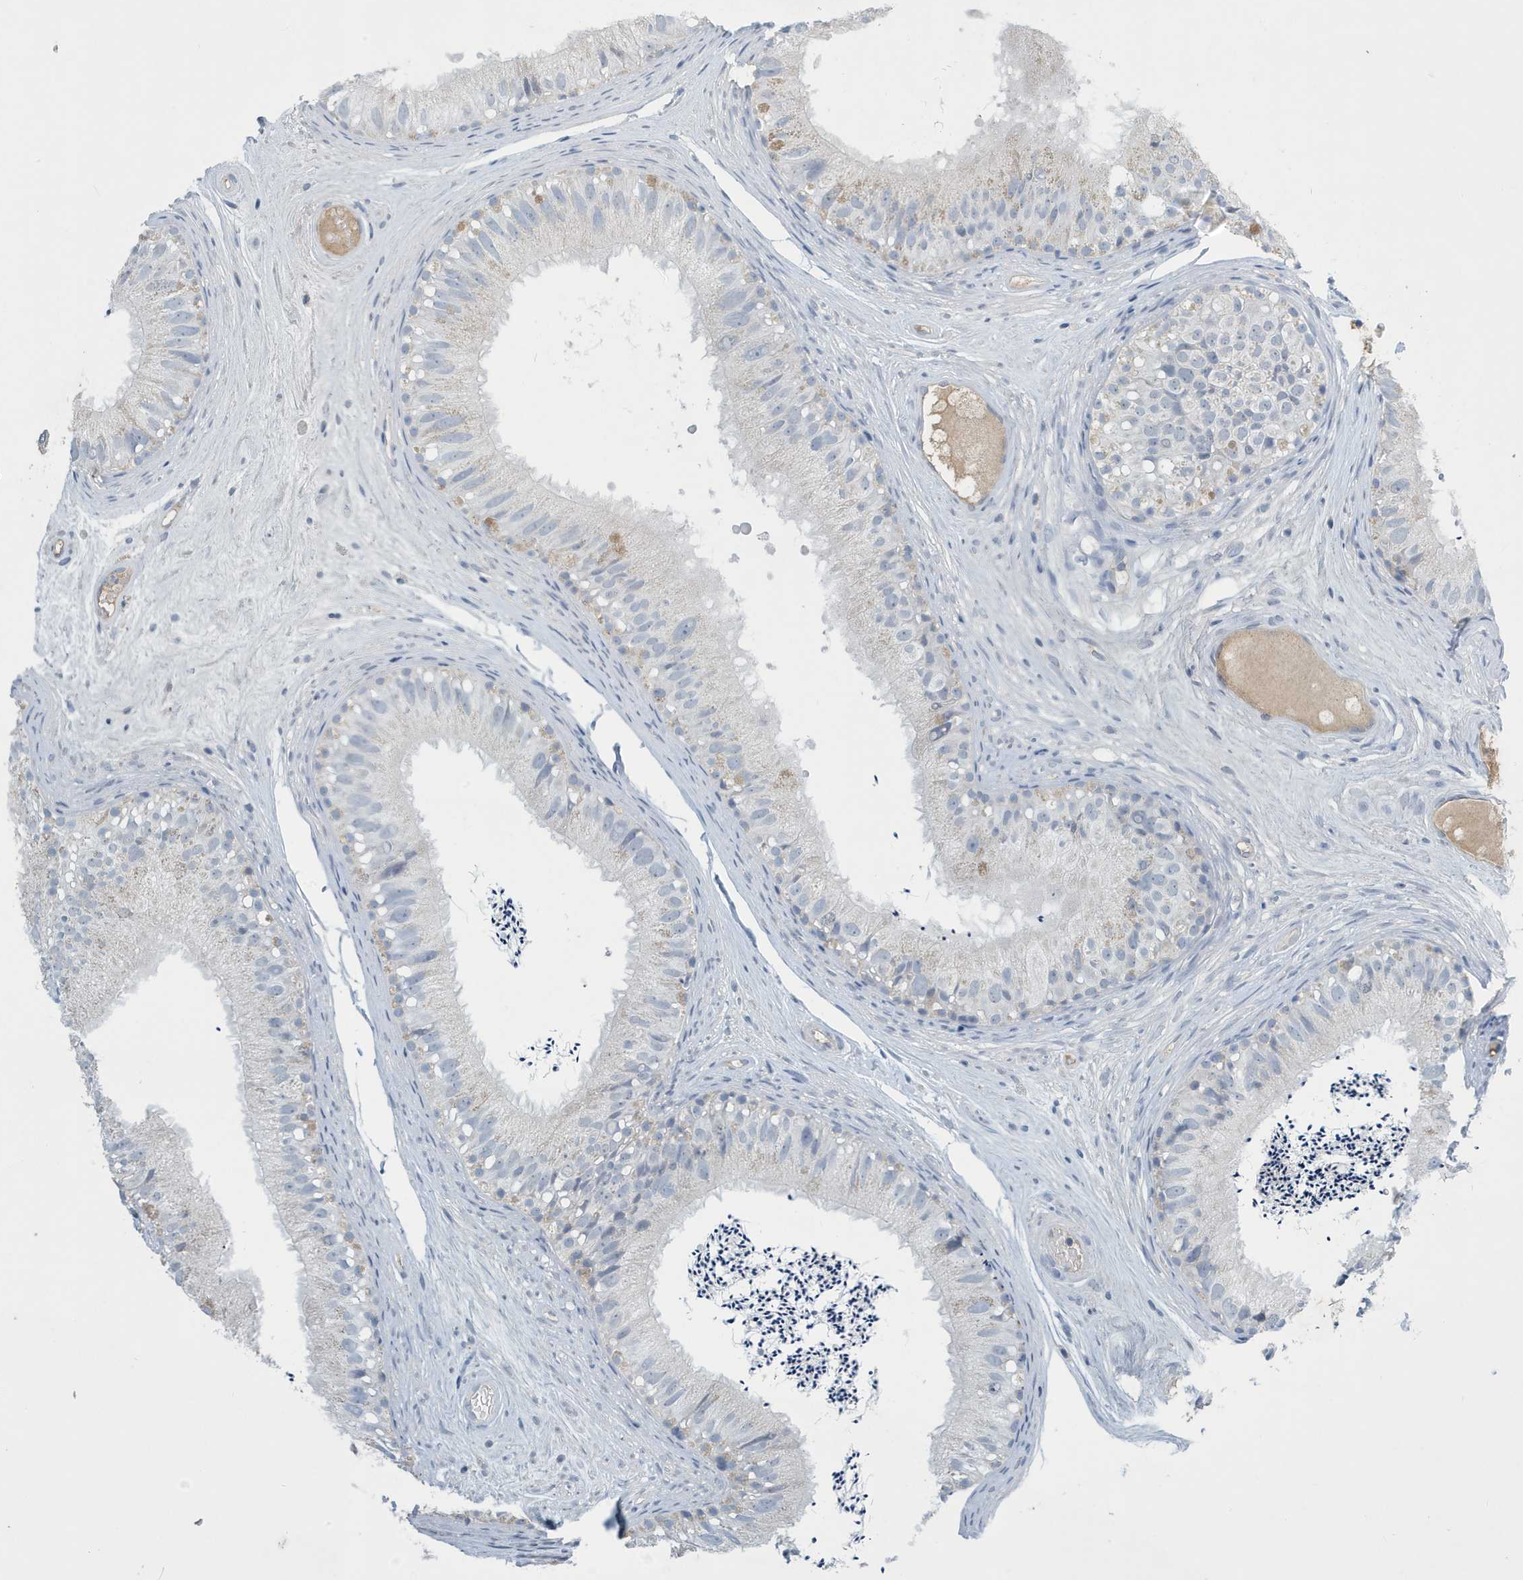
{"staining": {"intensity": "negative", "quantity": "none", "location": "none"}, "tissue": "epididymis", "cell_type": "Glandular cells", "image_type": "normal", "snomed": [{"axis": "morphology", "description": "Normal tissue, NOS"}, {"axis": "topography", "description": "Epididymis"}], "caption": "An IHC image of benign epididymis is shown. There is no staining in glandular cells of epididymis.", "gene": "UGT2B4", "patient": {"sex": "male", "age": 77}}